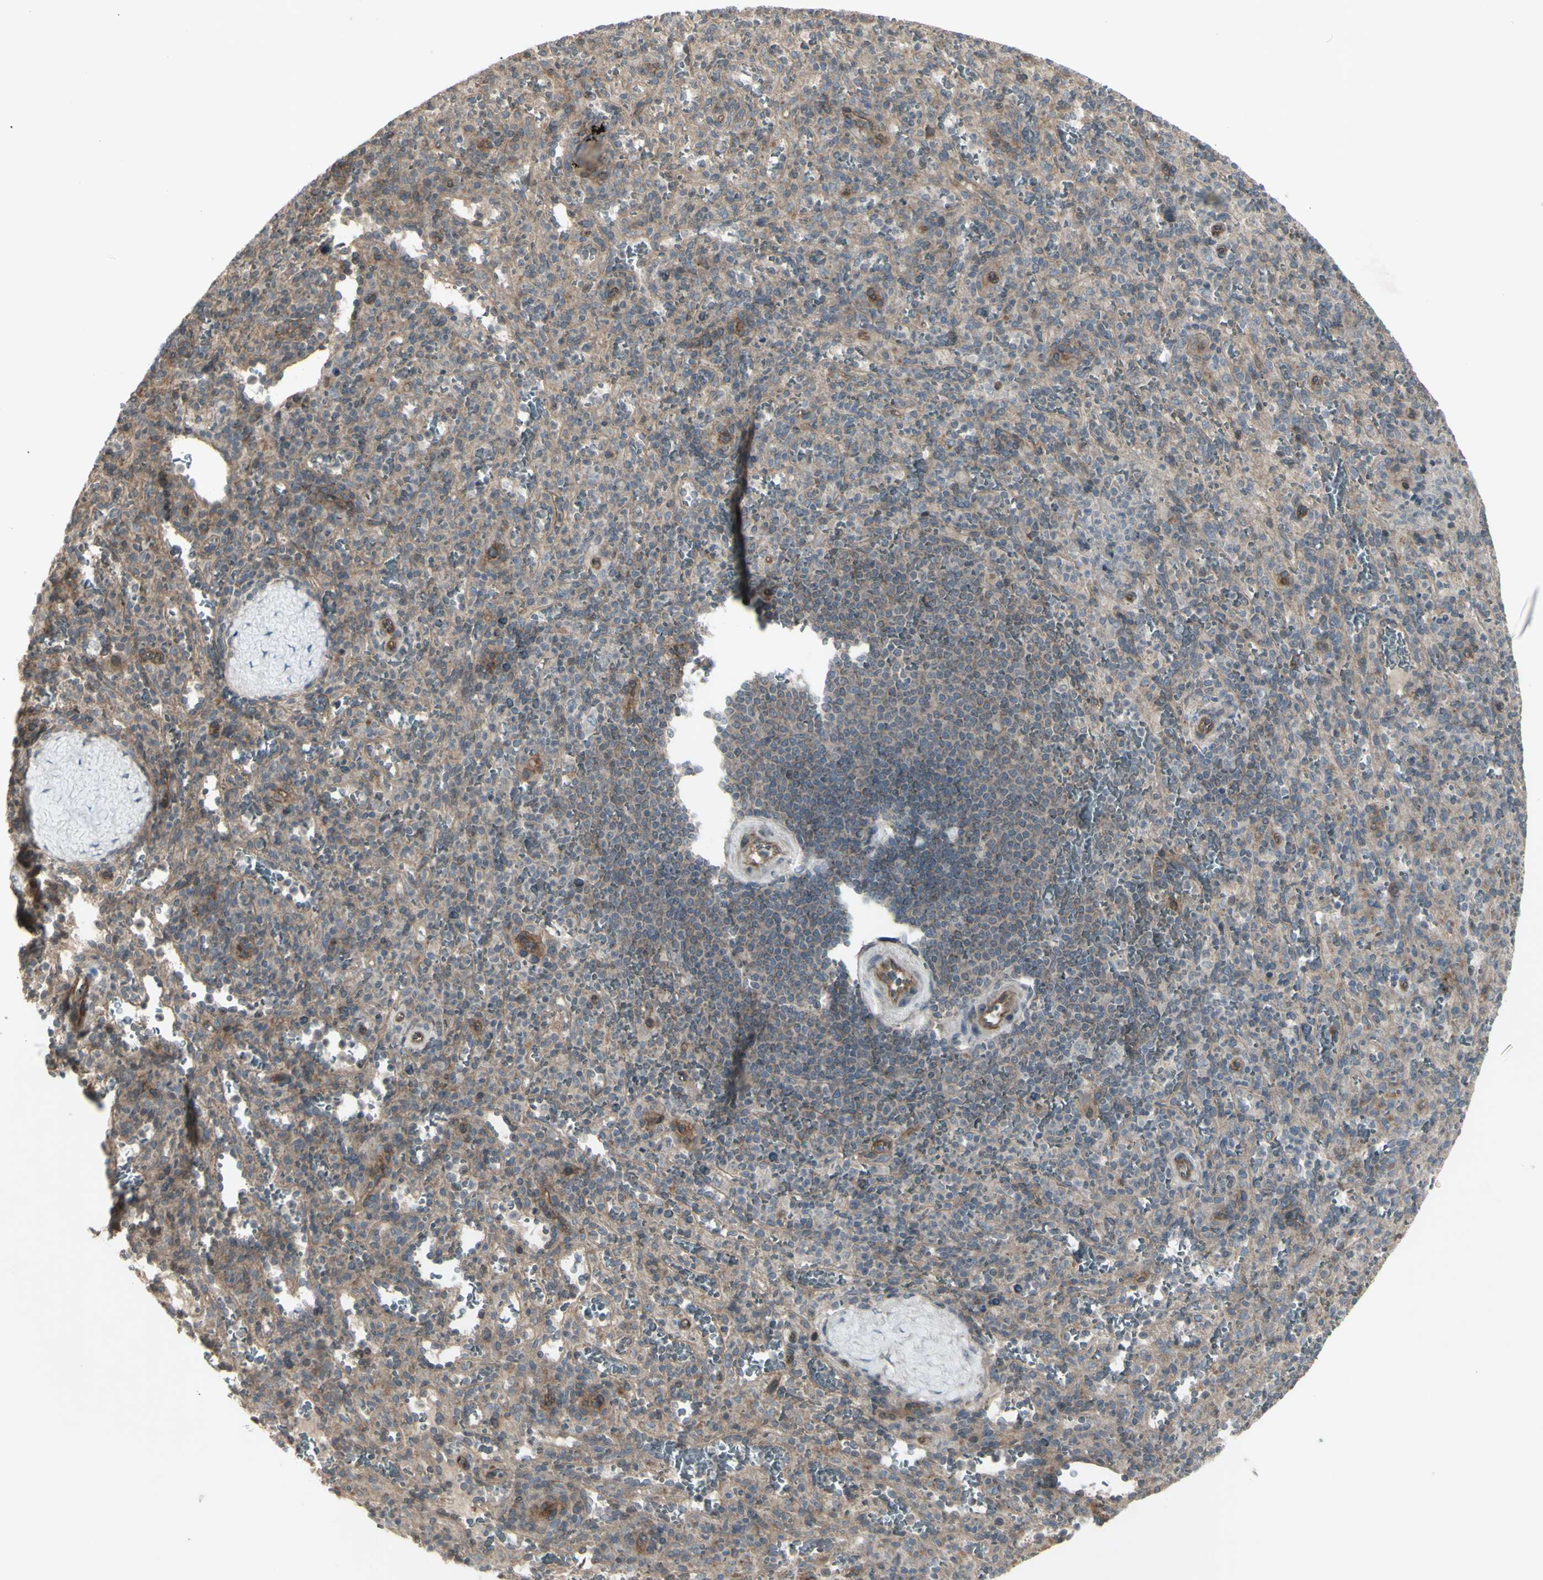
{"staining": {"intensity": "moderate", "quantity": "<25%", "location": "cytoplasmic/membranous"}, "tissue": "spleen", "cell_type": "Cells in red pulp", "image_type": "normal", "snomed": [{"axis": "morphology", "description": "Normal tissue, NOS"}, {"axis": "topography", "description": "Spleen"}], "caption": "Moderate cytoplasmic/membranous protein staining is present in about <25% of cells in red pulp in spleen. (brown staining indicates protein expression, while blue staining denotes nuclei).", "gene": "JAG1", "patient": {"sex": "male", "age": 36}}